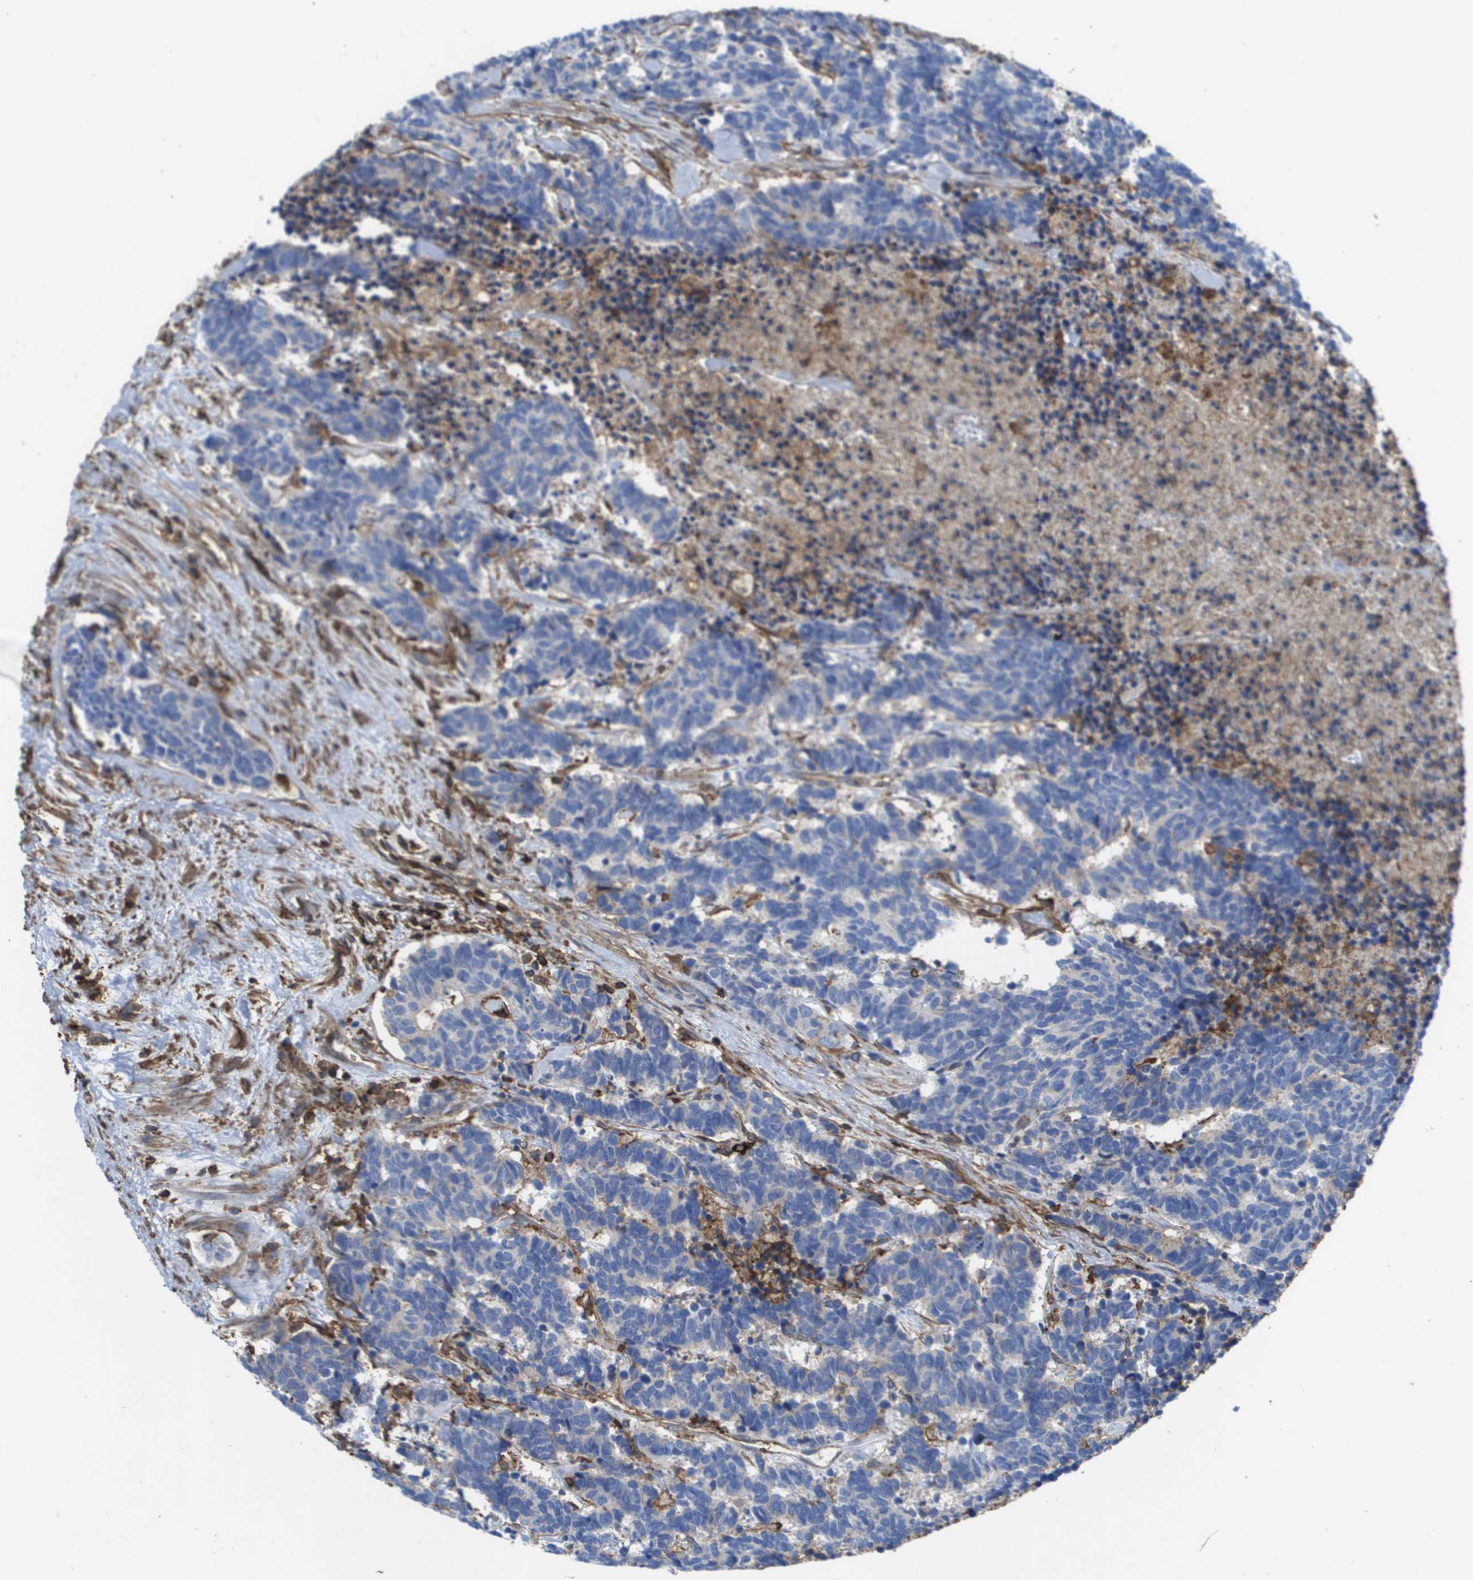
{"staining": {"intensity": "negative", "quantity": "none", "location": "none"}, "tissue": "carcinoid", "cell_type": "Tumor cells", "image_type": "cancer", "snomed": [{"axis": "morphology", "description": "Carcinoma, NOS"}, {"axis": "morphology", "description": "Carcinoid, malignant, NOS"}, {"axis": "topography", "description": "Urinary bladder"}], "caption": "Human carcinoid stained for a protein using immunohistochemistry (IHC) exhibits no positivity in tumor cells.", "gene": "PASK", "patient": {"sex": "male", "age": 57}}